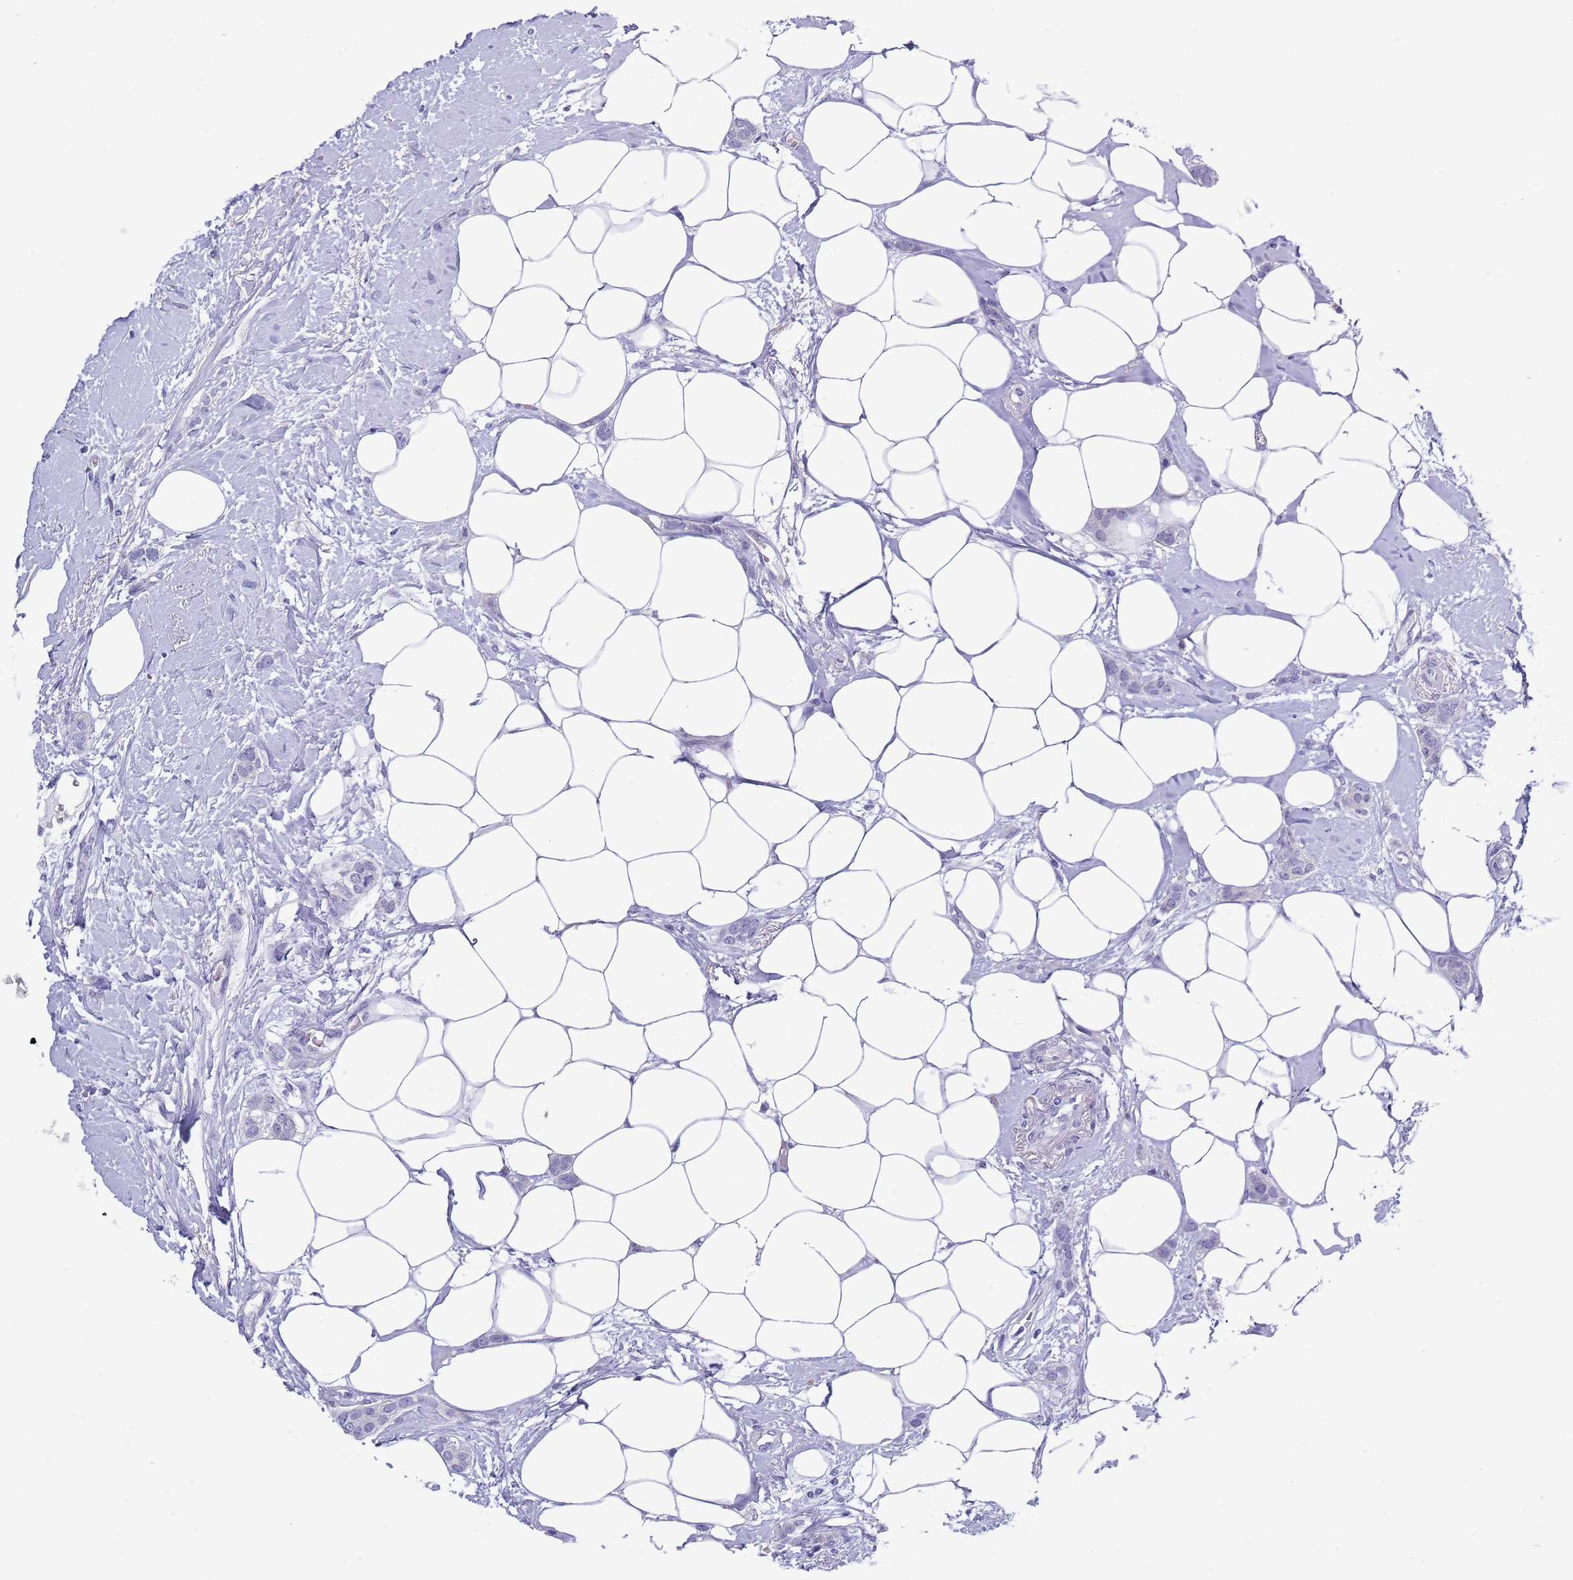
{"staining": {"intensity": "negative", "quantity": "none", "location": "none"}, "tissue": "breast cancer", "cell_type": "Tumor cells", "image_type": "cancer", "snomed": [{"axis": "morphology", "description": "Duct carcinoma"}, {"axis": "topography", "description": "Breast"}], "caption": "A micrograph of breast cancer (invasive ductal carcinoma) stained for a protein exhibits no brown staining in tumor cells.", "gene": "ZFP2", "patient": {"sex": "female", "age": 72}}